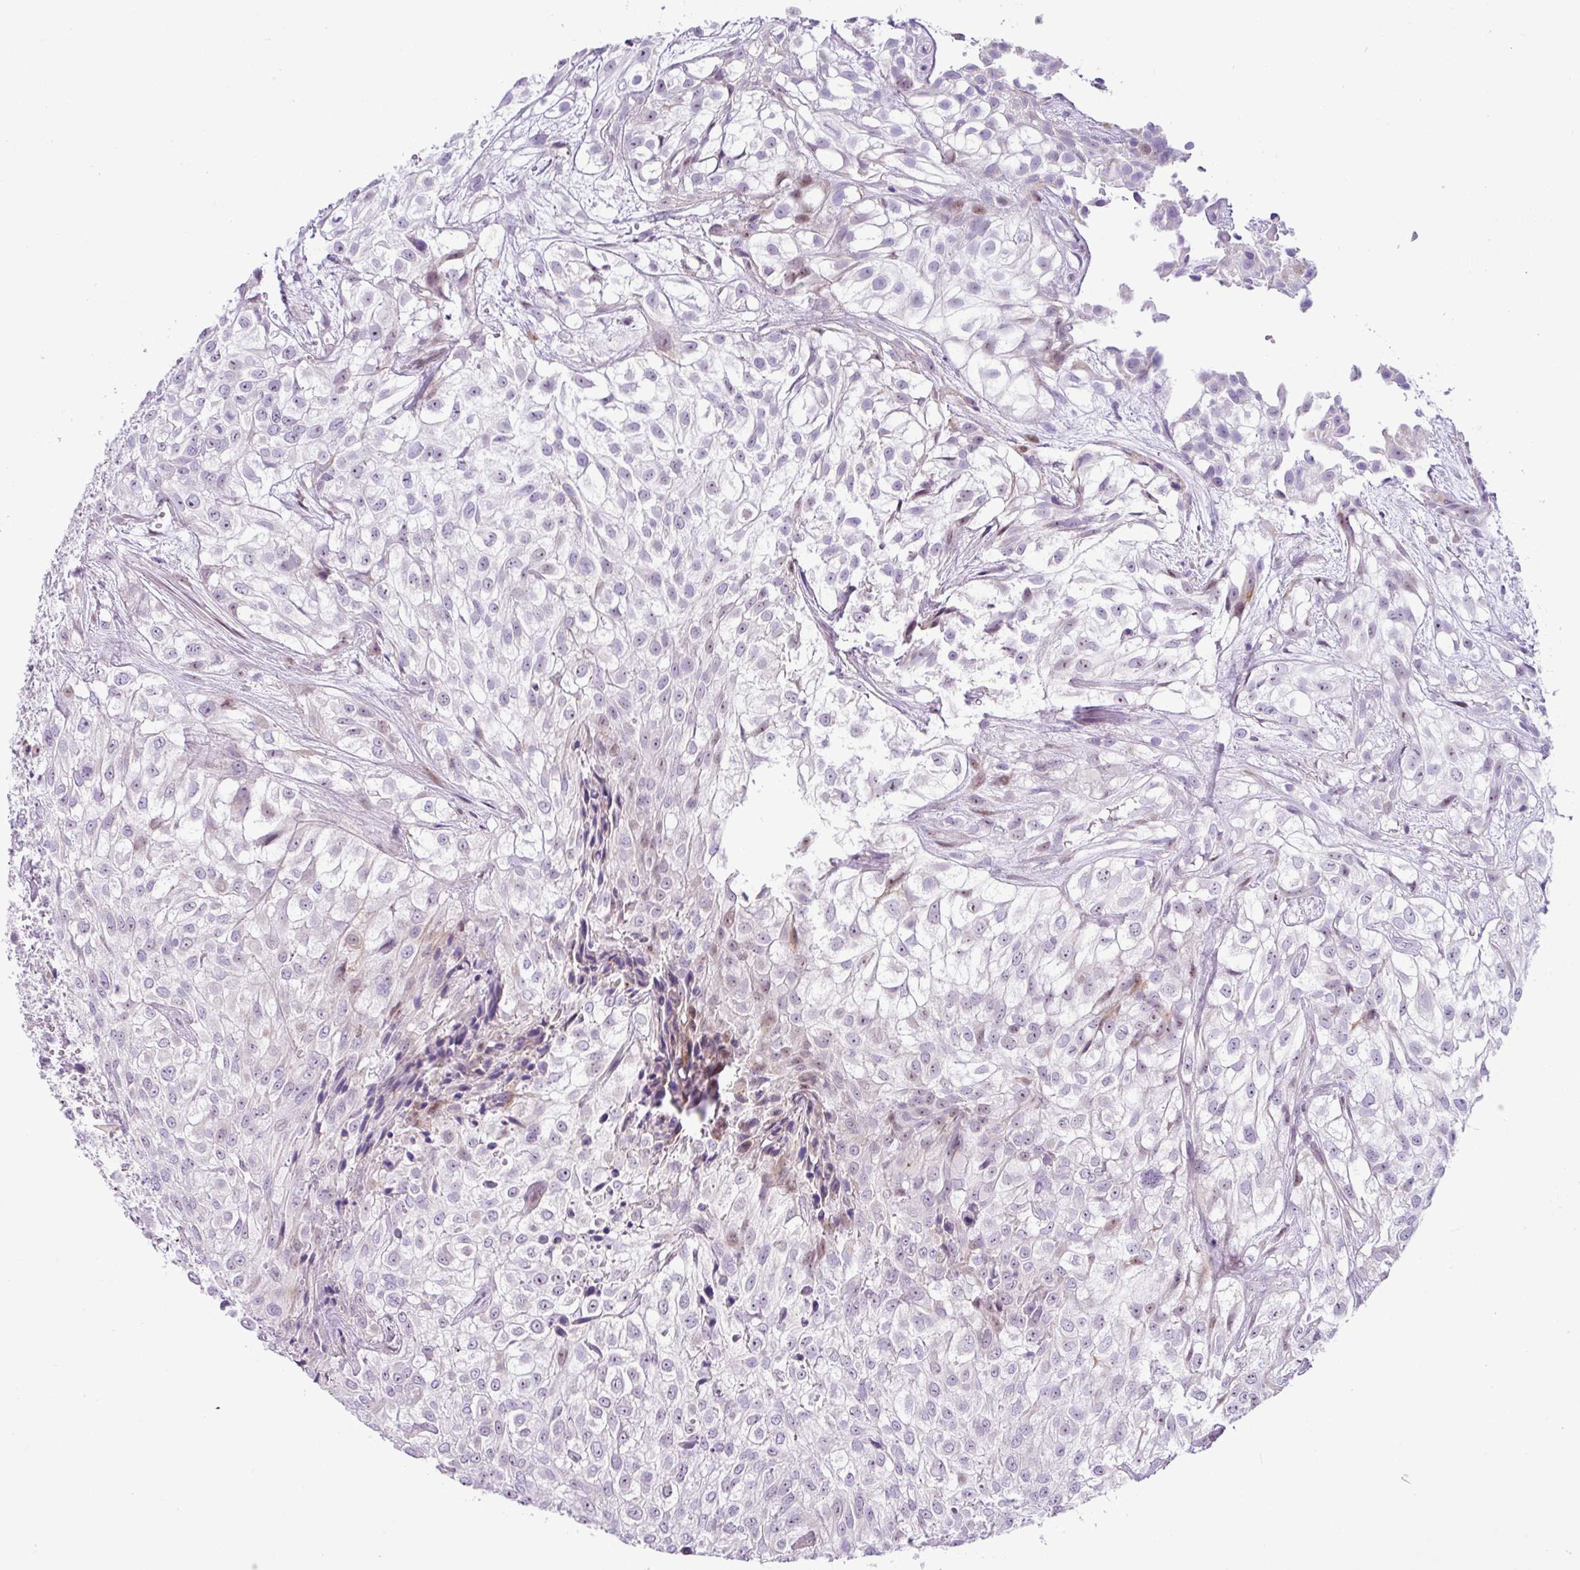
{"staining": {"intensity": "negative", "quantity": "none", "location": "none"}, "tissue": "urothelial cancer", "cell_type": "Tumor cells", "image_type": "cancer", "snomed": [{"axis": "morphology", "description": "Urothelial carcinoma, High grade"}, {"axis": "topography", "description": "Urinary bladder"}], "caption": "A high-resolution image shows IHC staining of urothelial carcinoma (high-grade), which demonstrates no significant staining in tumor cells.", "gene": "NDUFB2", "patient": {"sex": "male", "age": 56}}